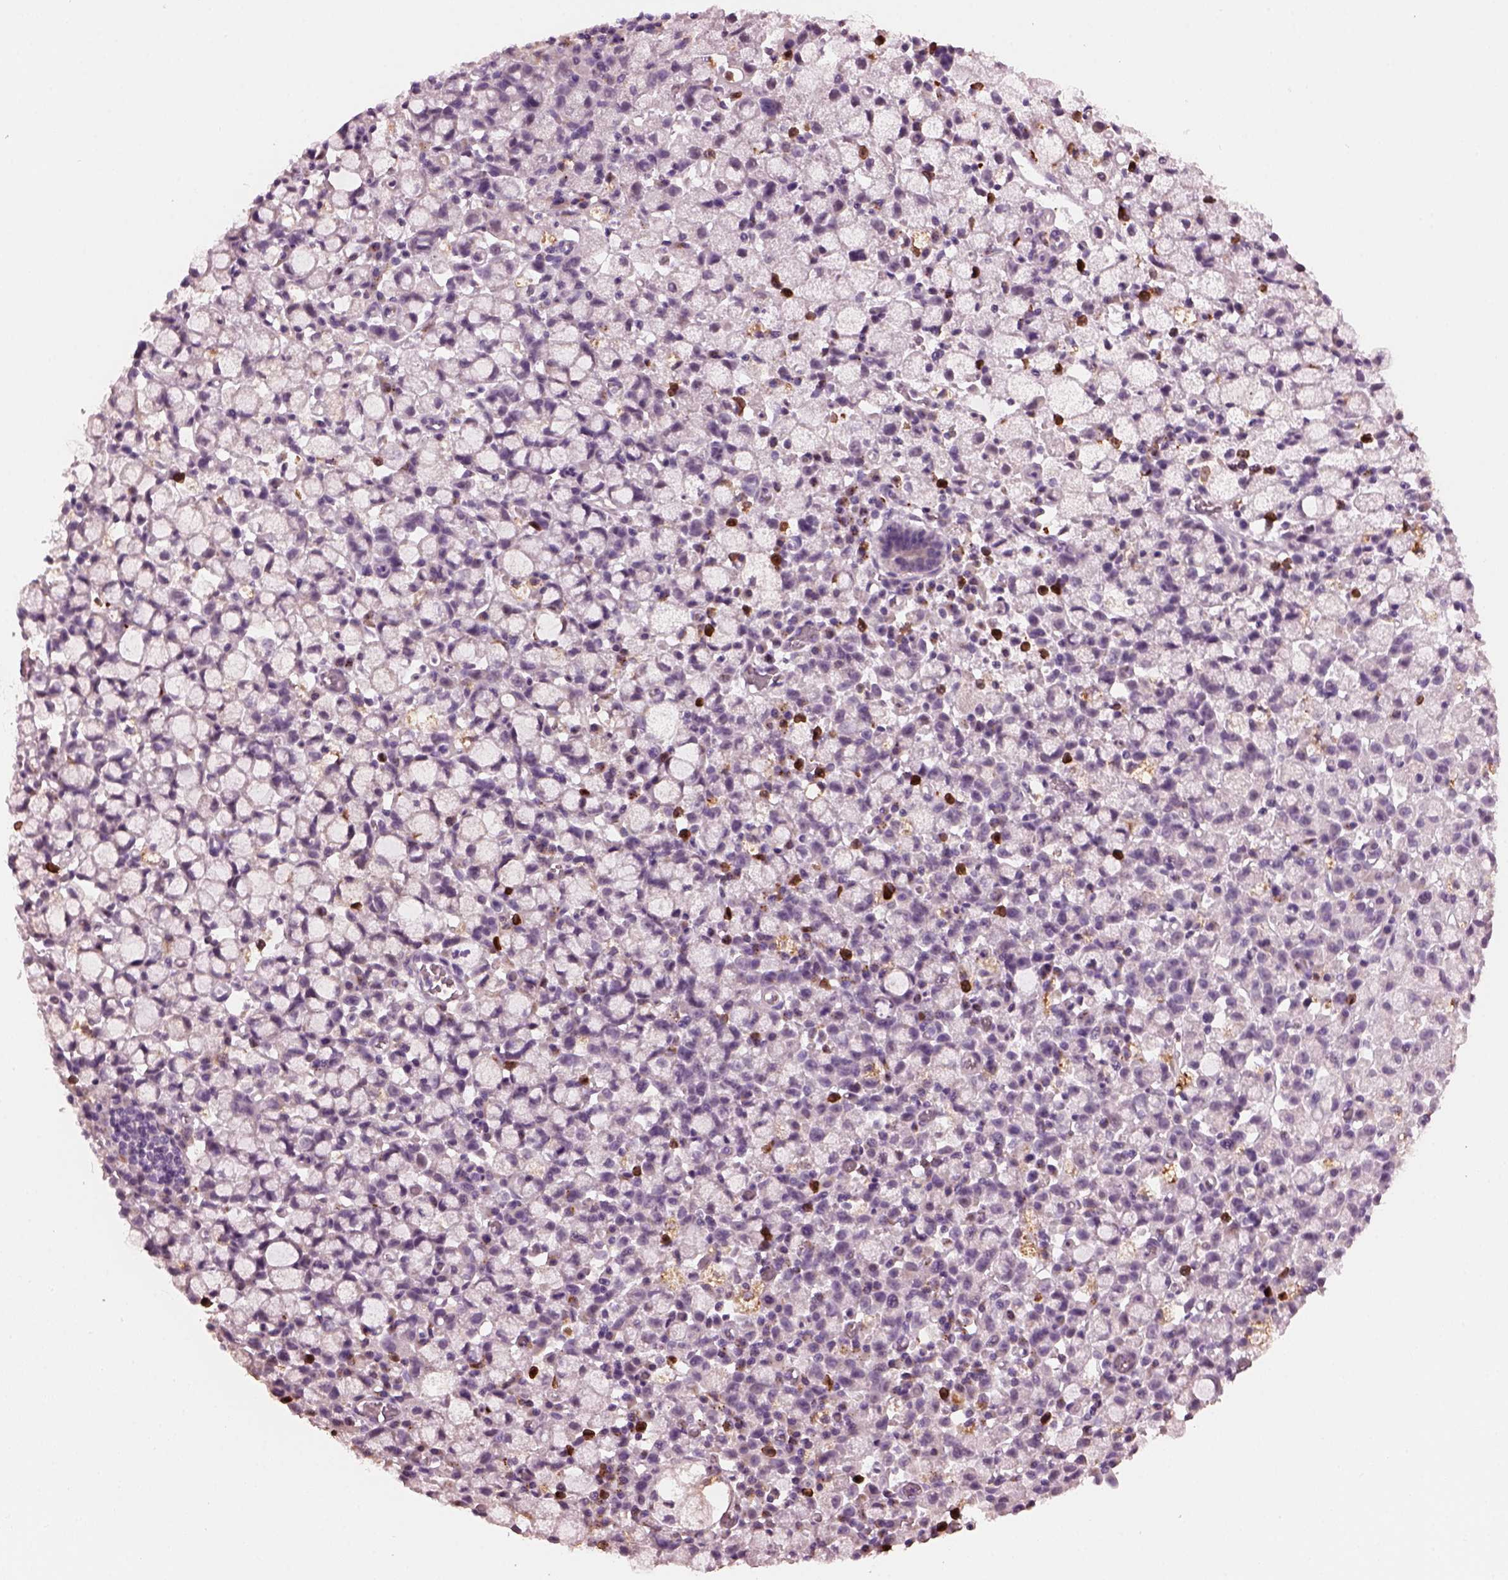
{"staining": {"intensity": "negative", "quantity": "none", "location": "none"}, "tissue": "stomach cancer", "cell_type": "Tumor cells", "image_type": "cancer", "snomed": [{"axis": "morphology", "description": "Adenocarcinoma, NOS"}, {"axis": "topography", "description": "Stomach"}], "caption": "Immunohistochemistry of human adenocarcinoma (stomach) exhibits no staining in tumor cells.", "gene": "SLAMF8", "patient": {"sex": "male", "age": 58}}